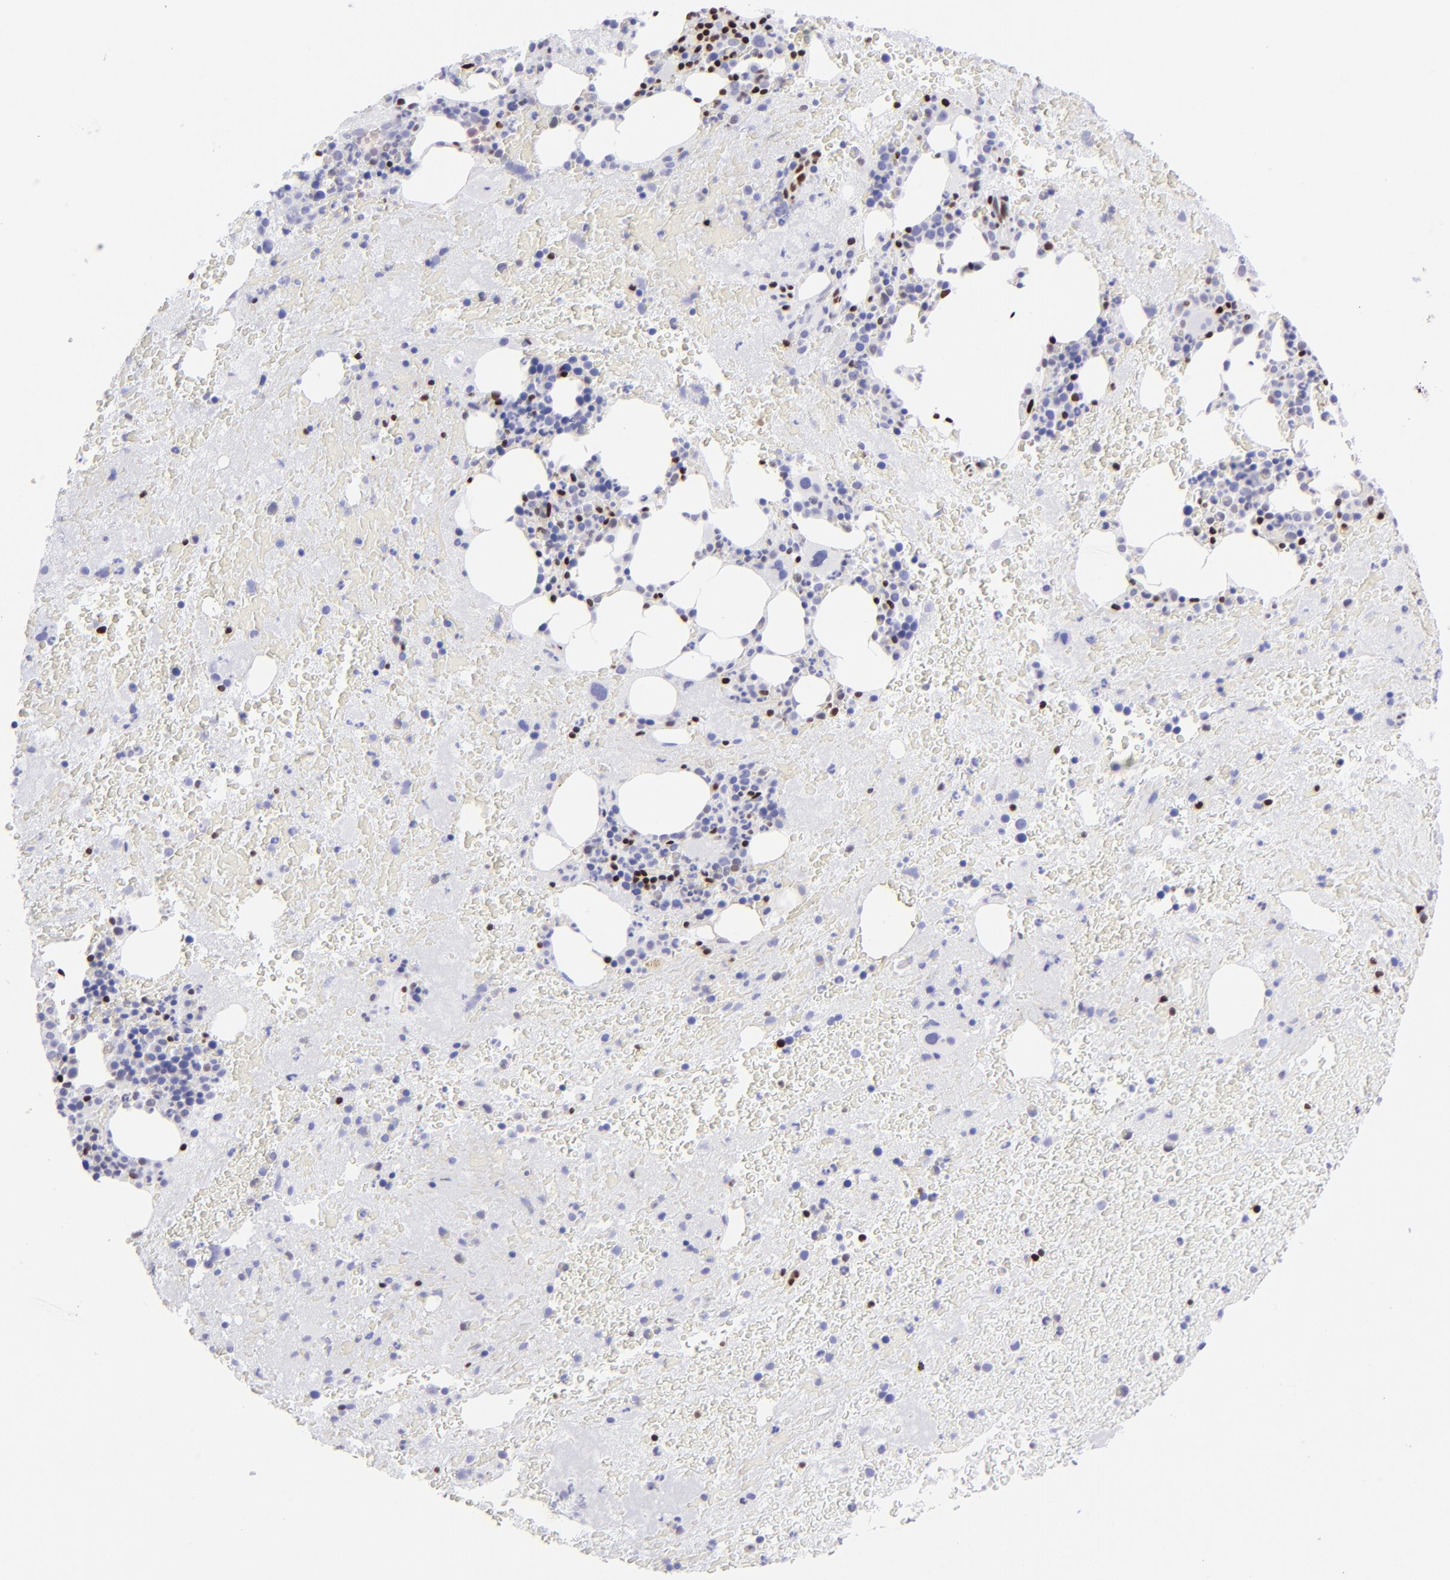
{"staining": {"intensity": "strong", "quantity": "25%-75%", "location": "nuclear"}, "tissue": "bone marrow", "cell_type": "Hematopoietic cells", "image_type": "normal", "snomed": [{"axis": "morphology", "description": "Normal tissue, NOS"}, {"axis": "topography", "description": "Bone marrow"}], "caption": "A brown stain labels strong nuclear positivity of a protein in hematopoietic cells of normal bone marrow. The protein of interest is shown in brown color, while the nuclei are stained blue.", "gene": "ETS1", "patient": {"sex": "male", "age": 76}}